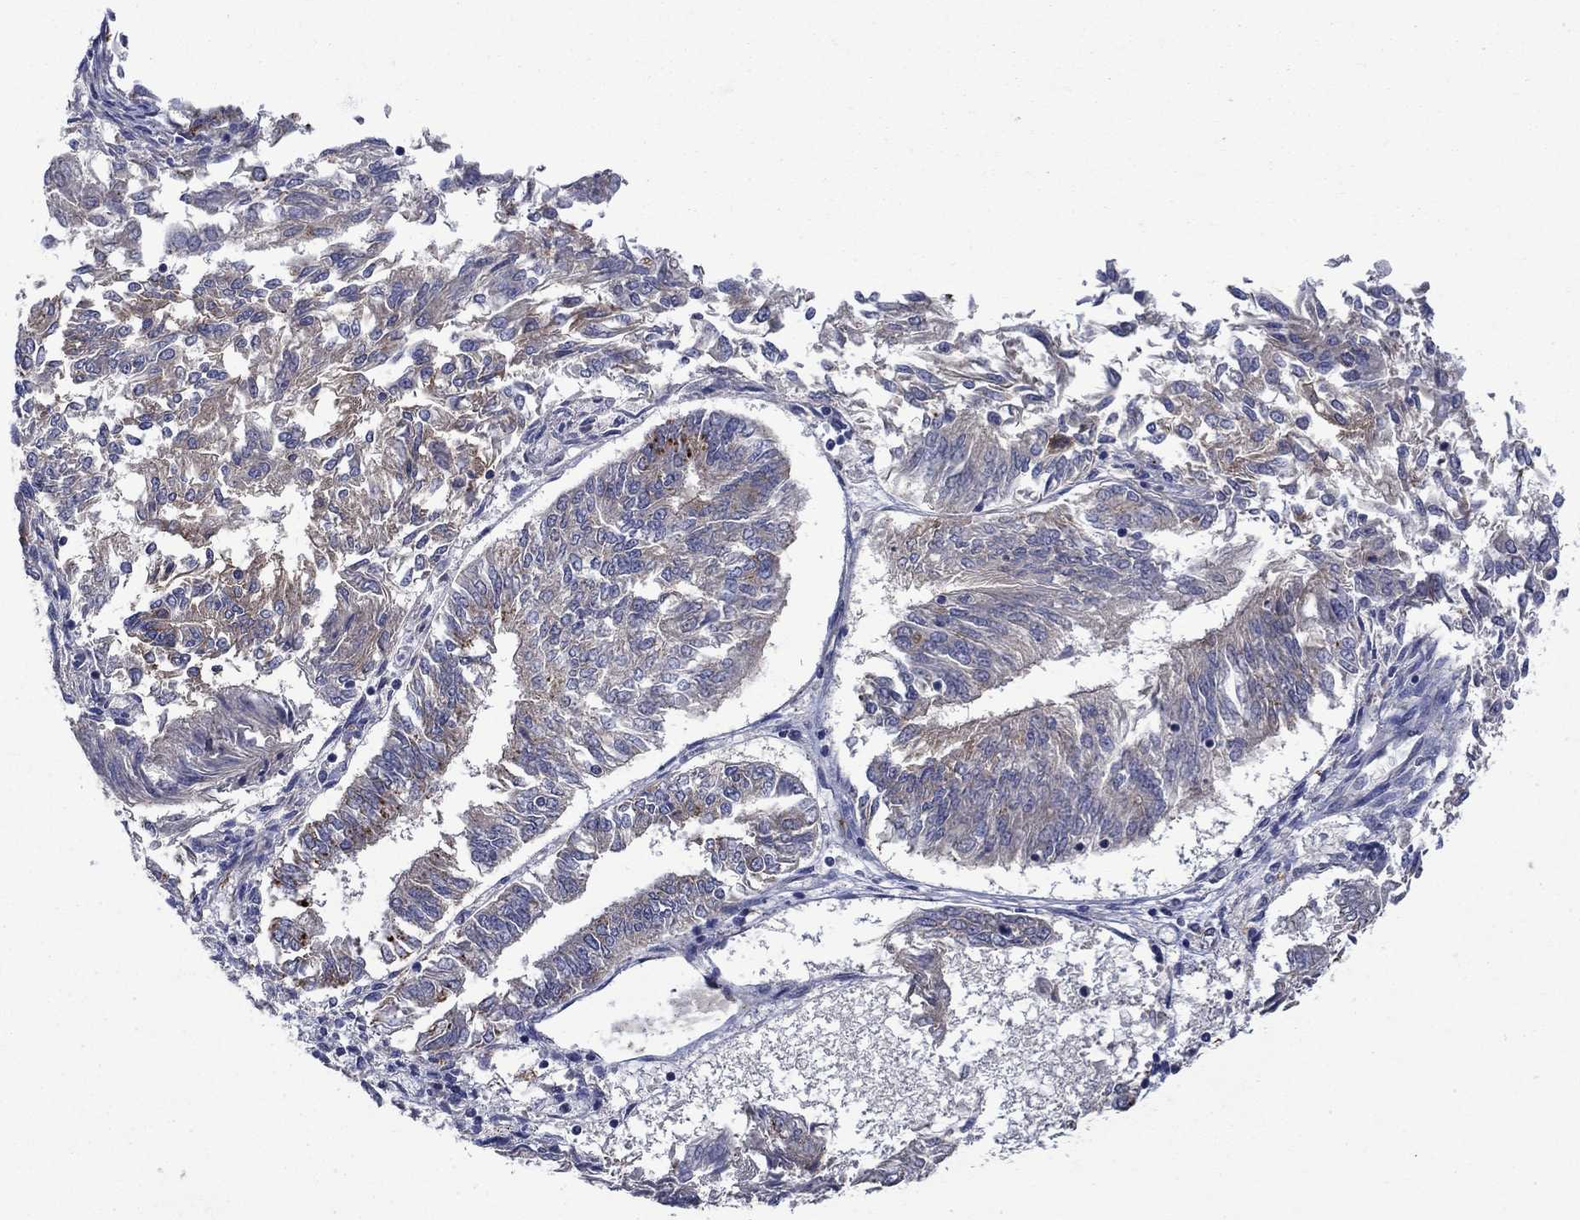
{"staining": {"intensity": "moderate", "quantity": "<25%", "location": "cytoplasmic/membranous"}, "tissue": "endometrial cancer", "cell_type": "Tumor cells", "image_type": "cancer", "snomed": [{"axis": "morphology", "description": "Adenocarcinoma, NOS"}, {"axis": "topography", "description": "Endometrium"}], "caption": "IHC (DAB (3,3'-diaminobenzidine)) staining of endometrial adenocarcinoma shows moderate cytoplasmic/membranous protein expression in approximately <25% of tumor cells.", "gene": "SLC7A1", "patient": {"sex": "female", "age": 58}}